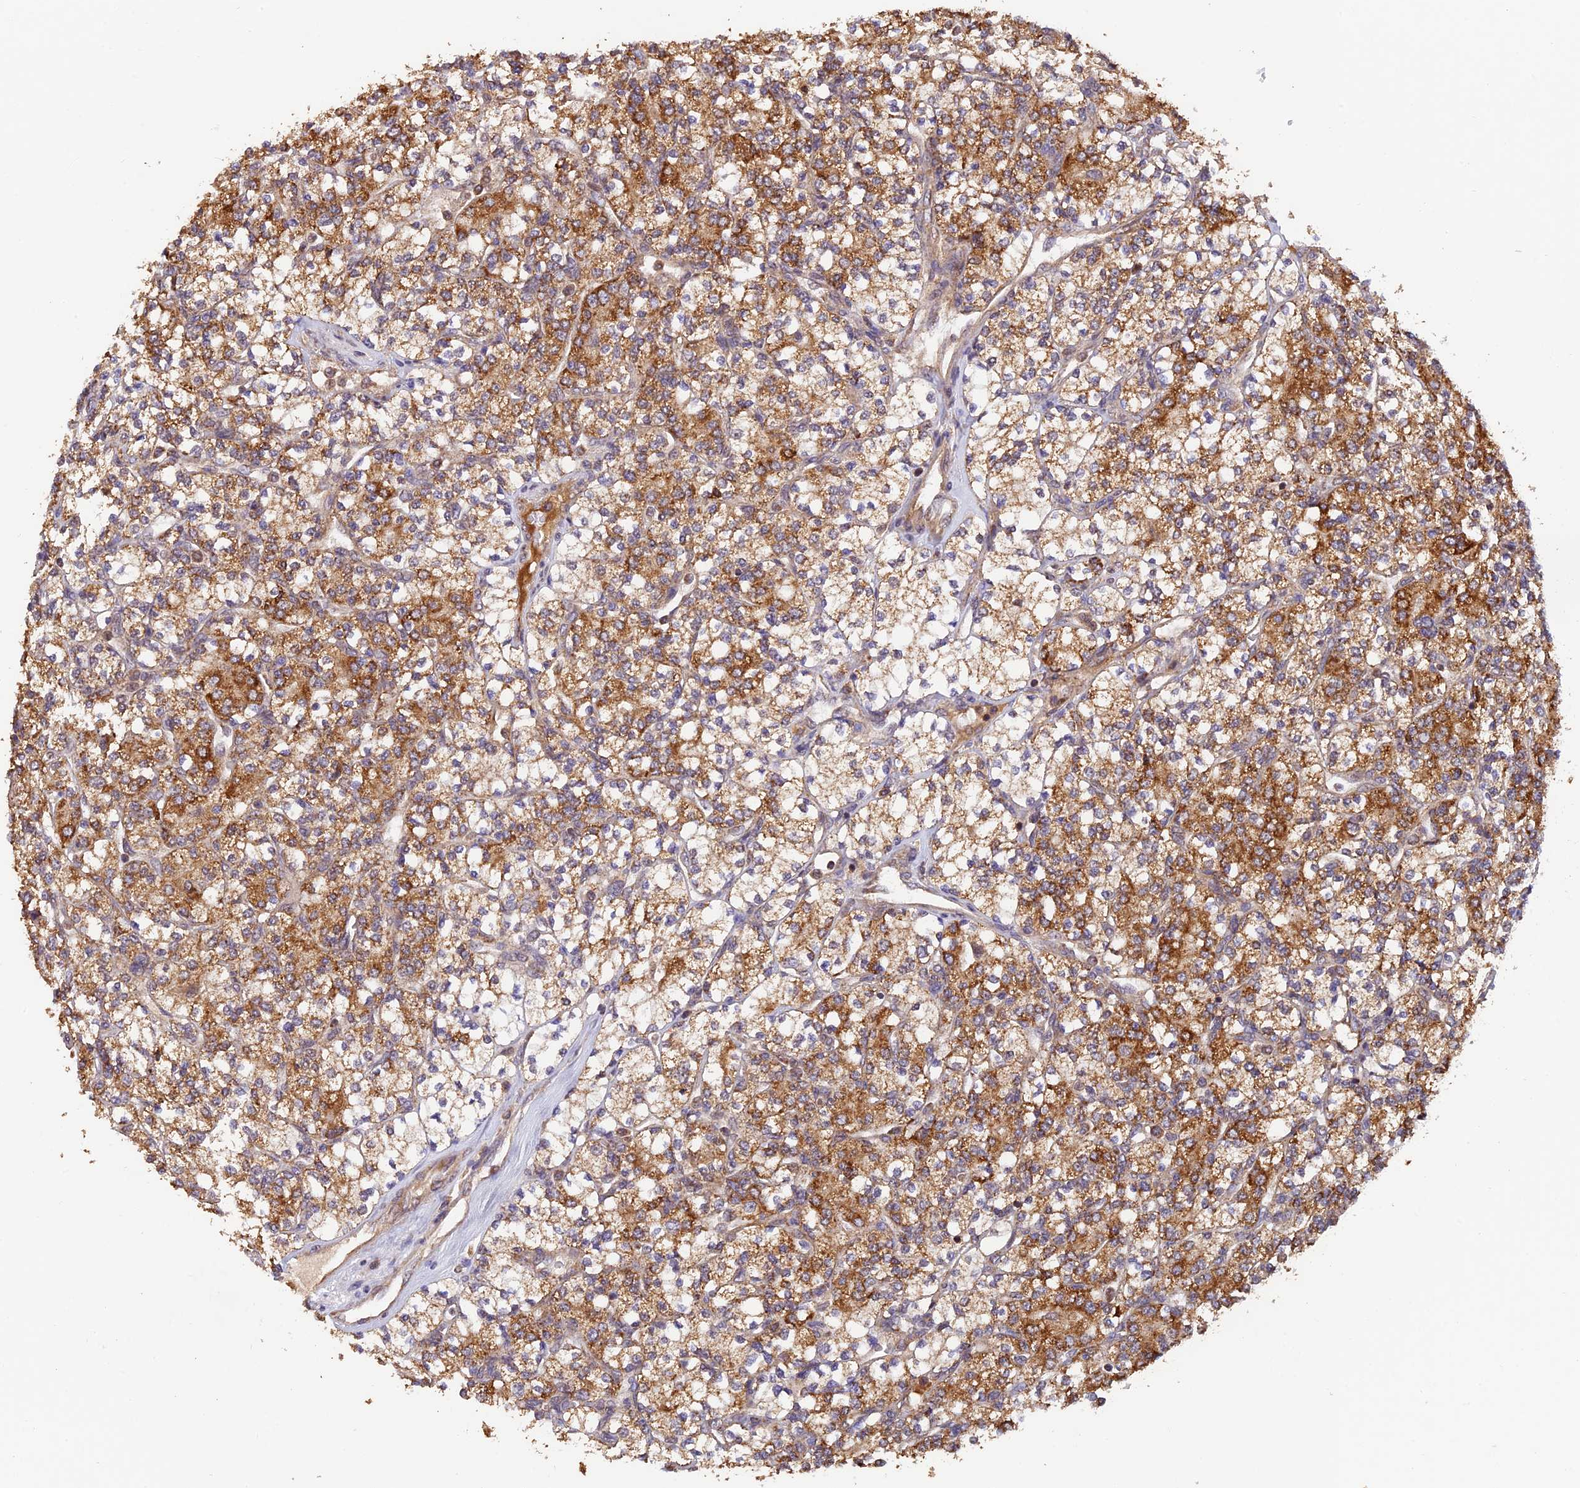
{"staining": {"intensity": "strong", "quantity": ">75%", "location": "cytoplasmic/membranous"}, "tissue": "renal cancer", "cell_type": "Tumor cells", "image_type": "cancer", "snomed": [{"axis": "morphology", "description": "Adenocarcinoma, NOS"}, {"axis": "topography", "description": "Kidney"}], "caption": "Protein expression by IHC demonstrates strong cytoplasmic/membranous staining in about >75% of tumor cells in renal cancer (adenocarcinoma). (DAB (3,3'-diaminobenzidine) = brown stain, brightfield microscopy at high magnification).", "gene": "MNS1", "patient": {"sex": "male", "age": 77}}